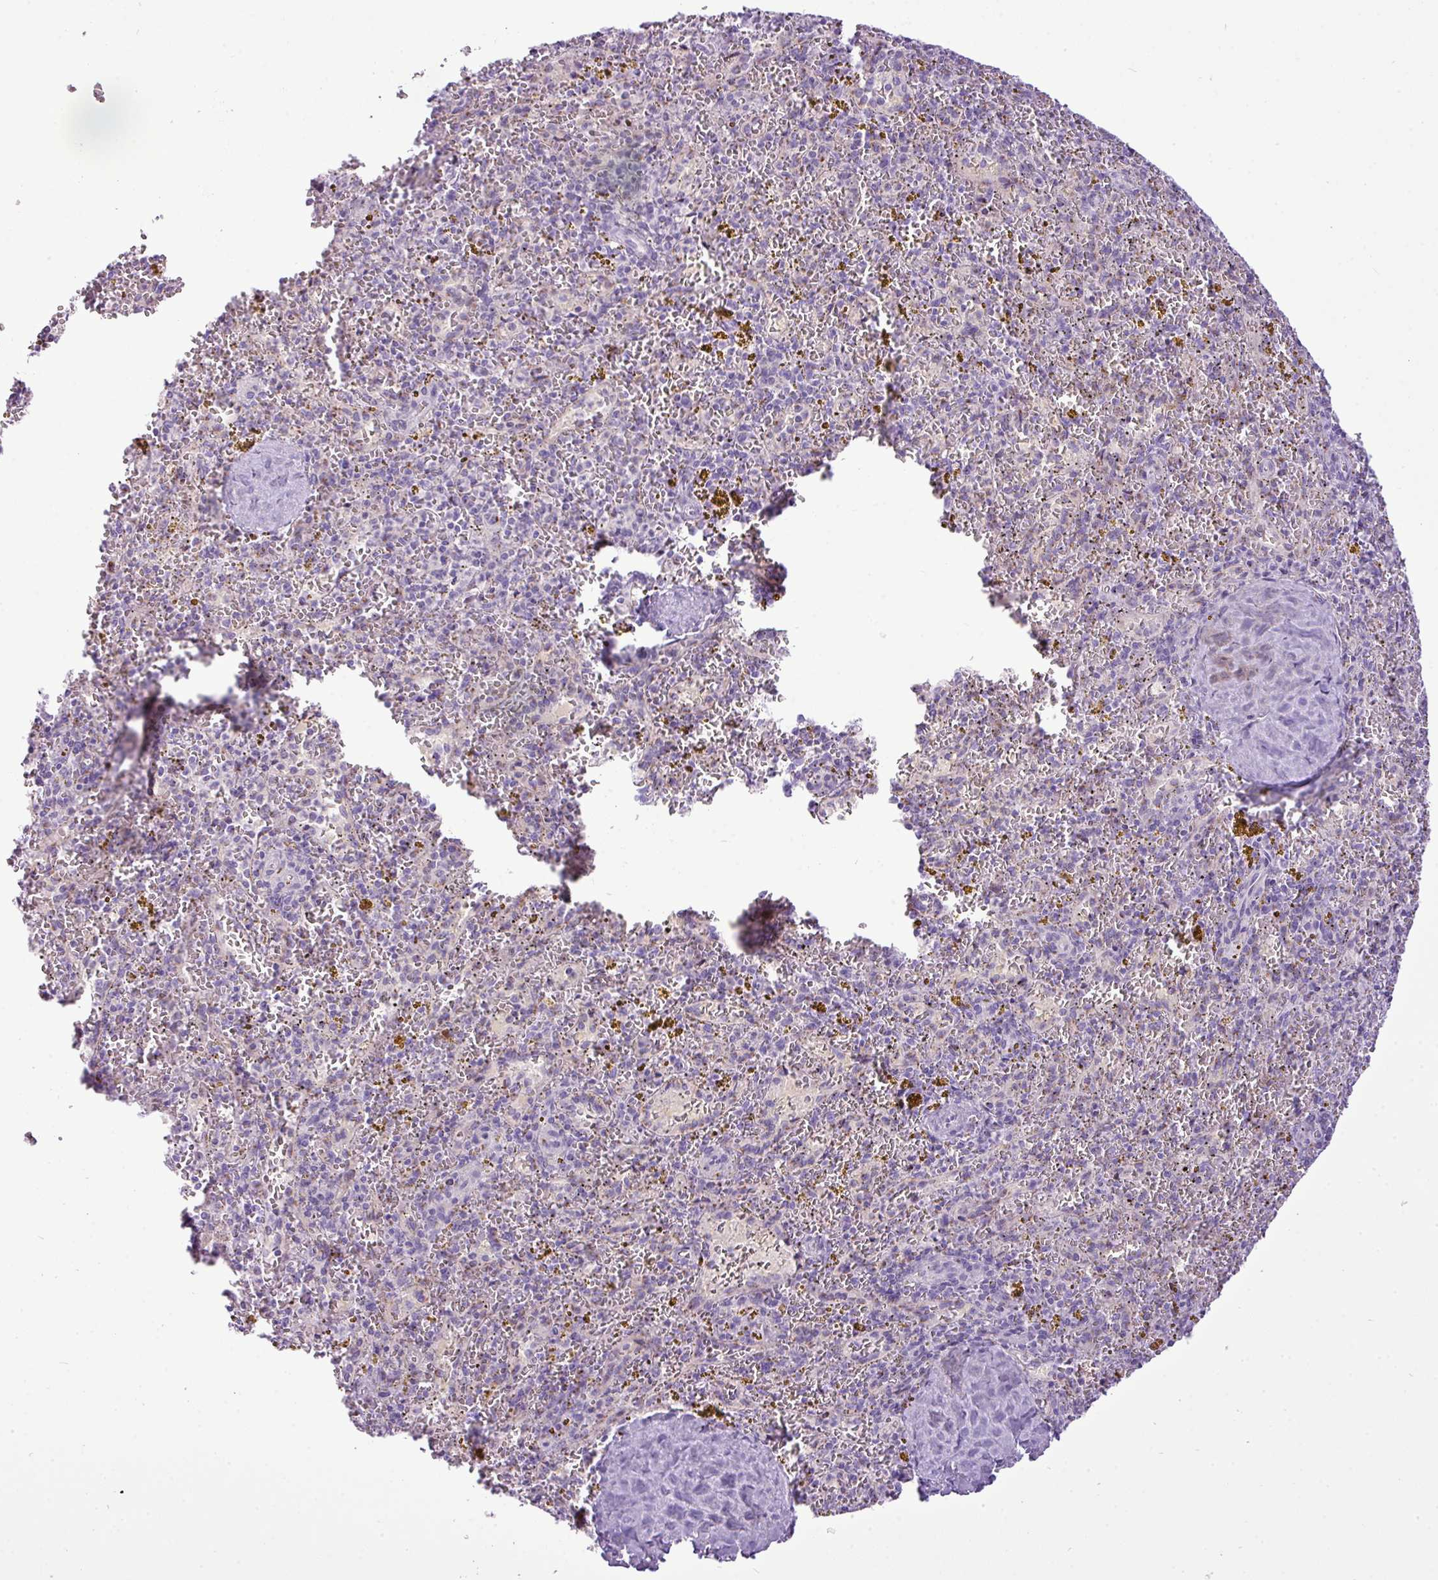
{"staining": {"intensity": "negative", "quantity": "none", "location": "none"}, "tissue": "spleen", "cell_type": "Cells in red pulp", "image_type": "normal", "snomed": [{"axis": "morphology", "description": "Normal tissue, NOS"}, {"axis": "topography", "description": "Spleen"}], "caption": "Immunohistochemistry of benign spleen shows no positivity in cells in red pulp.", "gene": "FAM43A", "patient": {"sex": "male", "age": 57}}